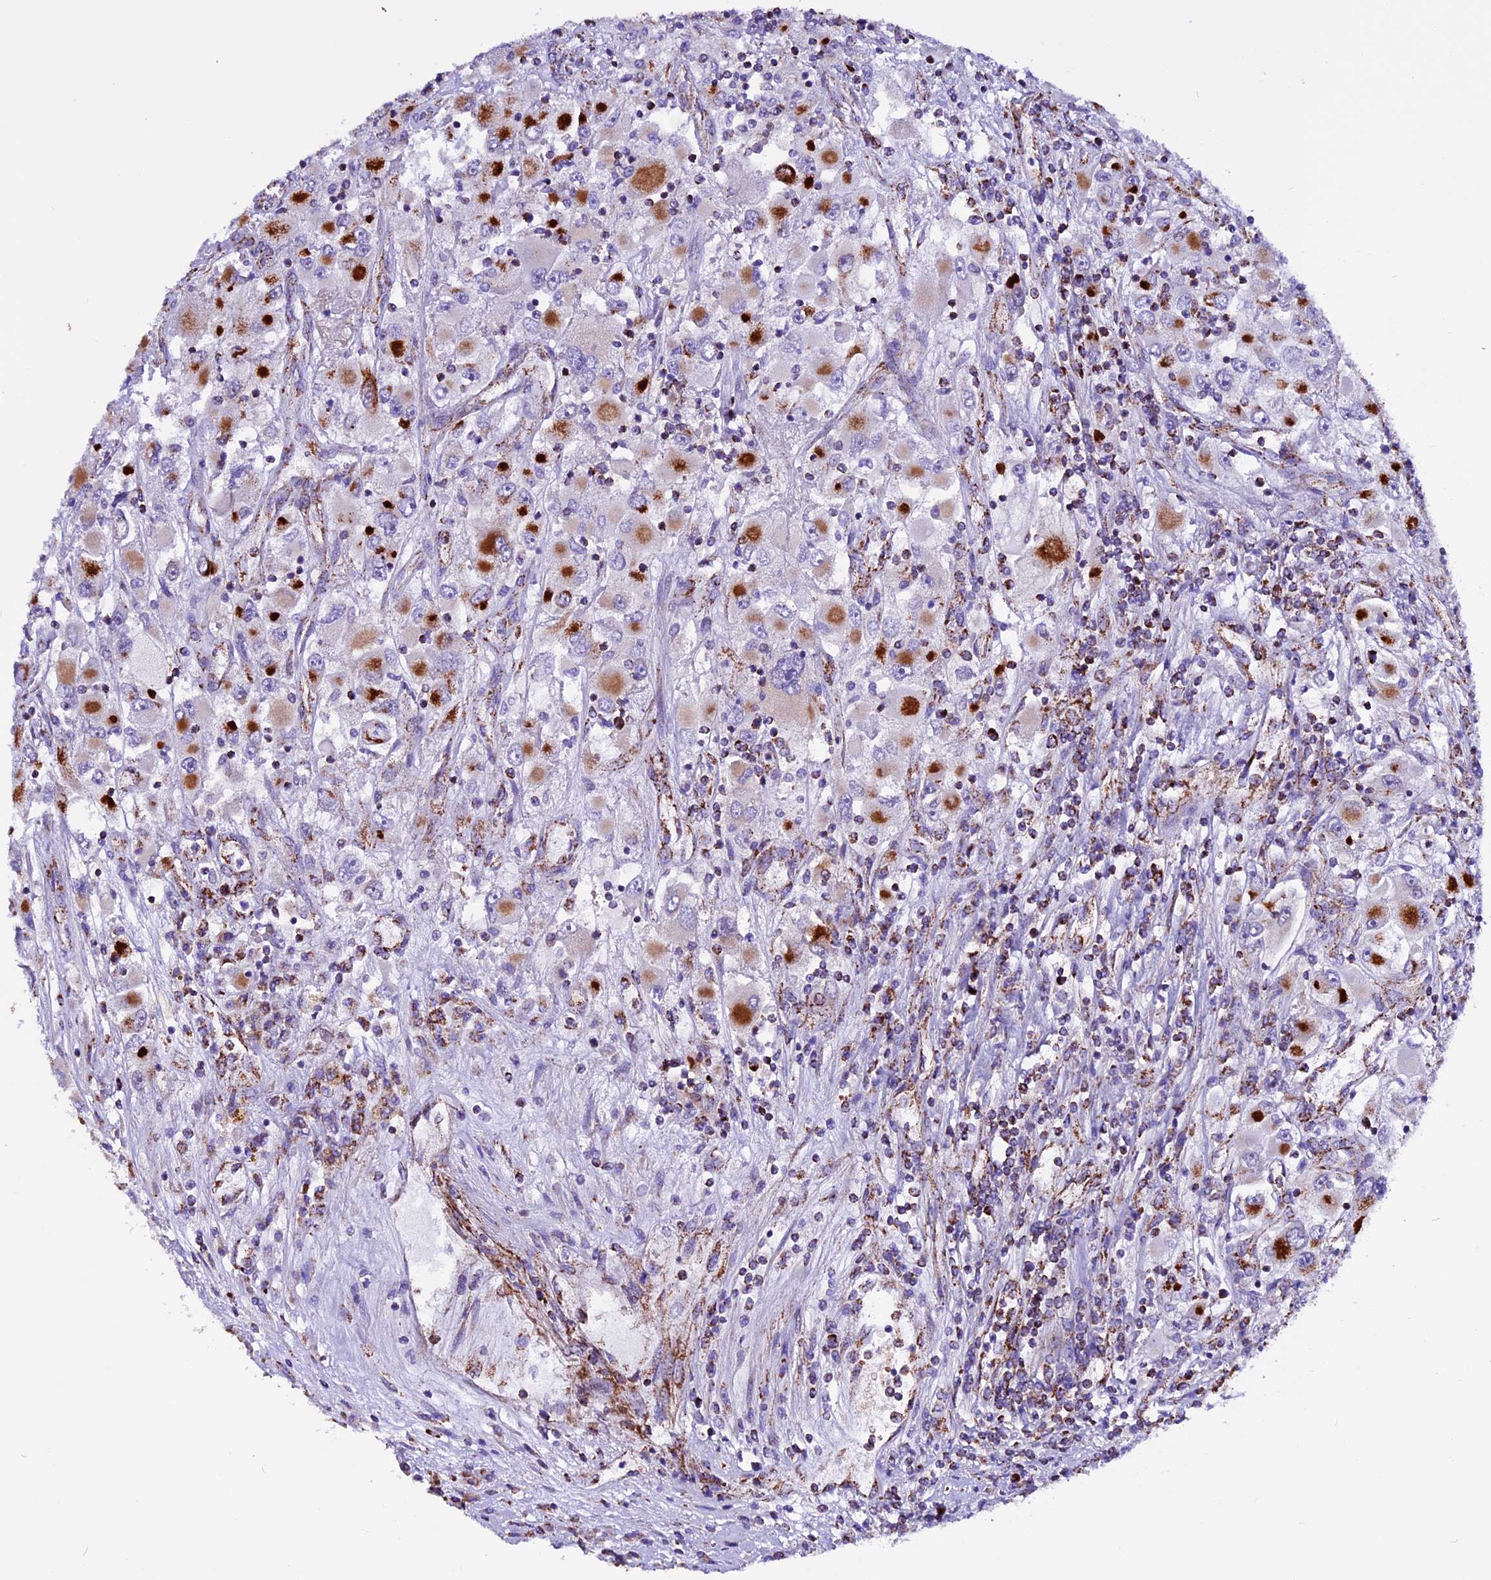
{"staining": {"intensity": "strong", "quantity": "<25%", "location": "cytoplasmic/membranous"}, "tissue": "renal cancer", "cell_type": "Tumor cells", "image_type": "cancer", "snomed": [{"axis": "morphology", "description": "Adenocarcinoma, NOS"}, {"axis": "topography", "description": "Kidney"}], "caption": "This is an image of immunohistochemistry (IHC) staining of renal cancer, which shows strong staining in the cytoplasmic/membranous of tumor cells.", "gene": "CX3CL1", "patient": {"sex": "female", "age": 52}}